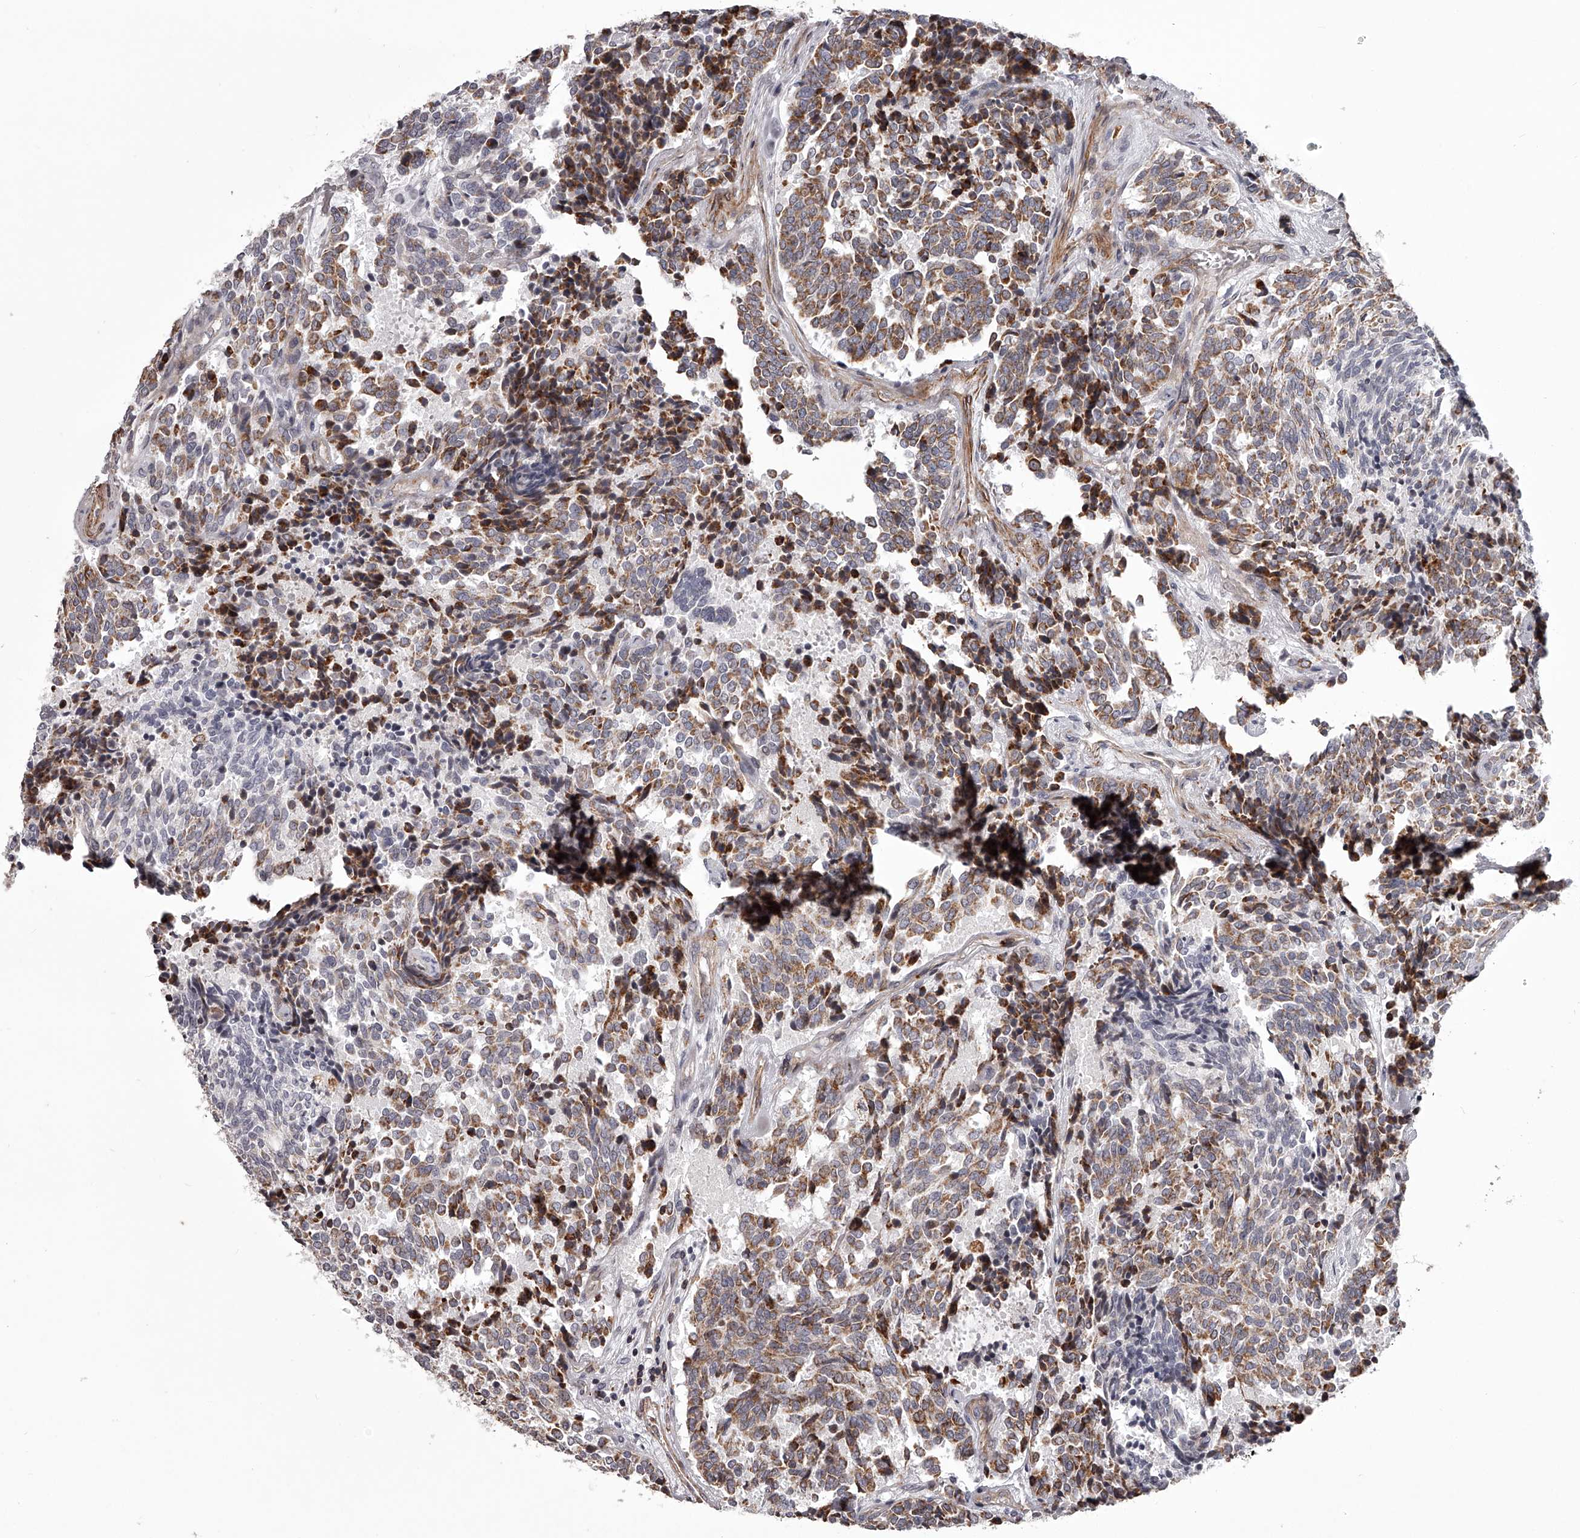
{"staining": {"intensity": "moderate", "quantity": "25%-75%", "location": "cytoplasmic/membranous"}, "tissue": "carcinoid", "cell_type": "Tumor cells", "image_type": "cancer", "snomed": [{"axis": "morphology", "description": "Carcinoid, malignant, NOS"}, {"axis": "topography", "description": "Pancreas"}], "caption": "Brown immunohistochemical staining in human malignant carcinoid reveals moderate cytoplasmic/membranous staining in about 25%-75% of tumor cells.", "gene": "RRP36", "patient": {"sex": "female", "age": 54}}